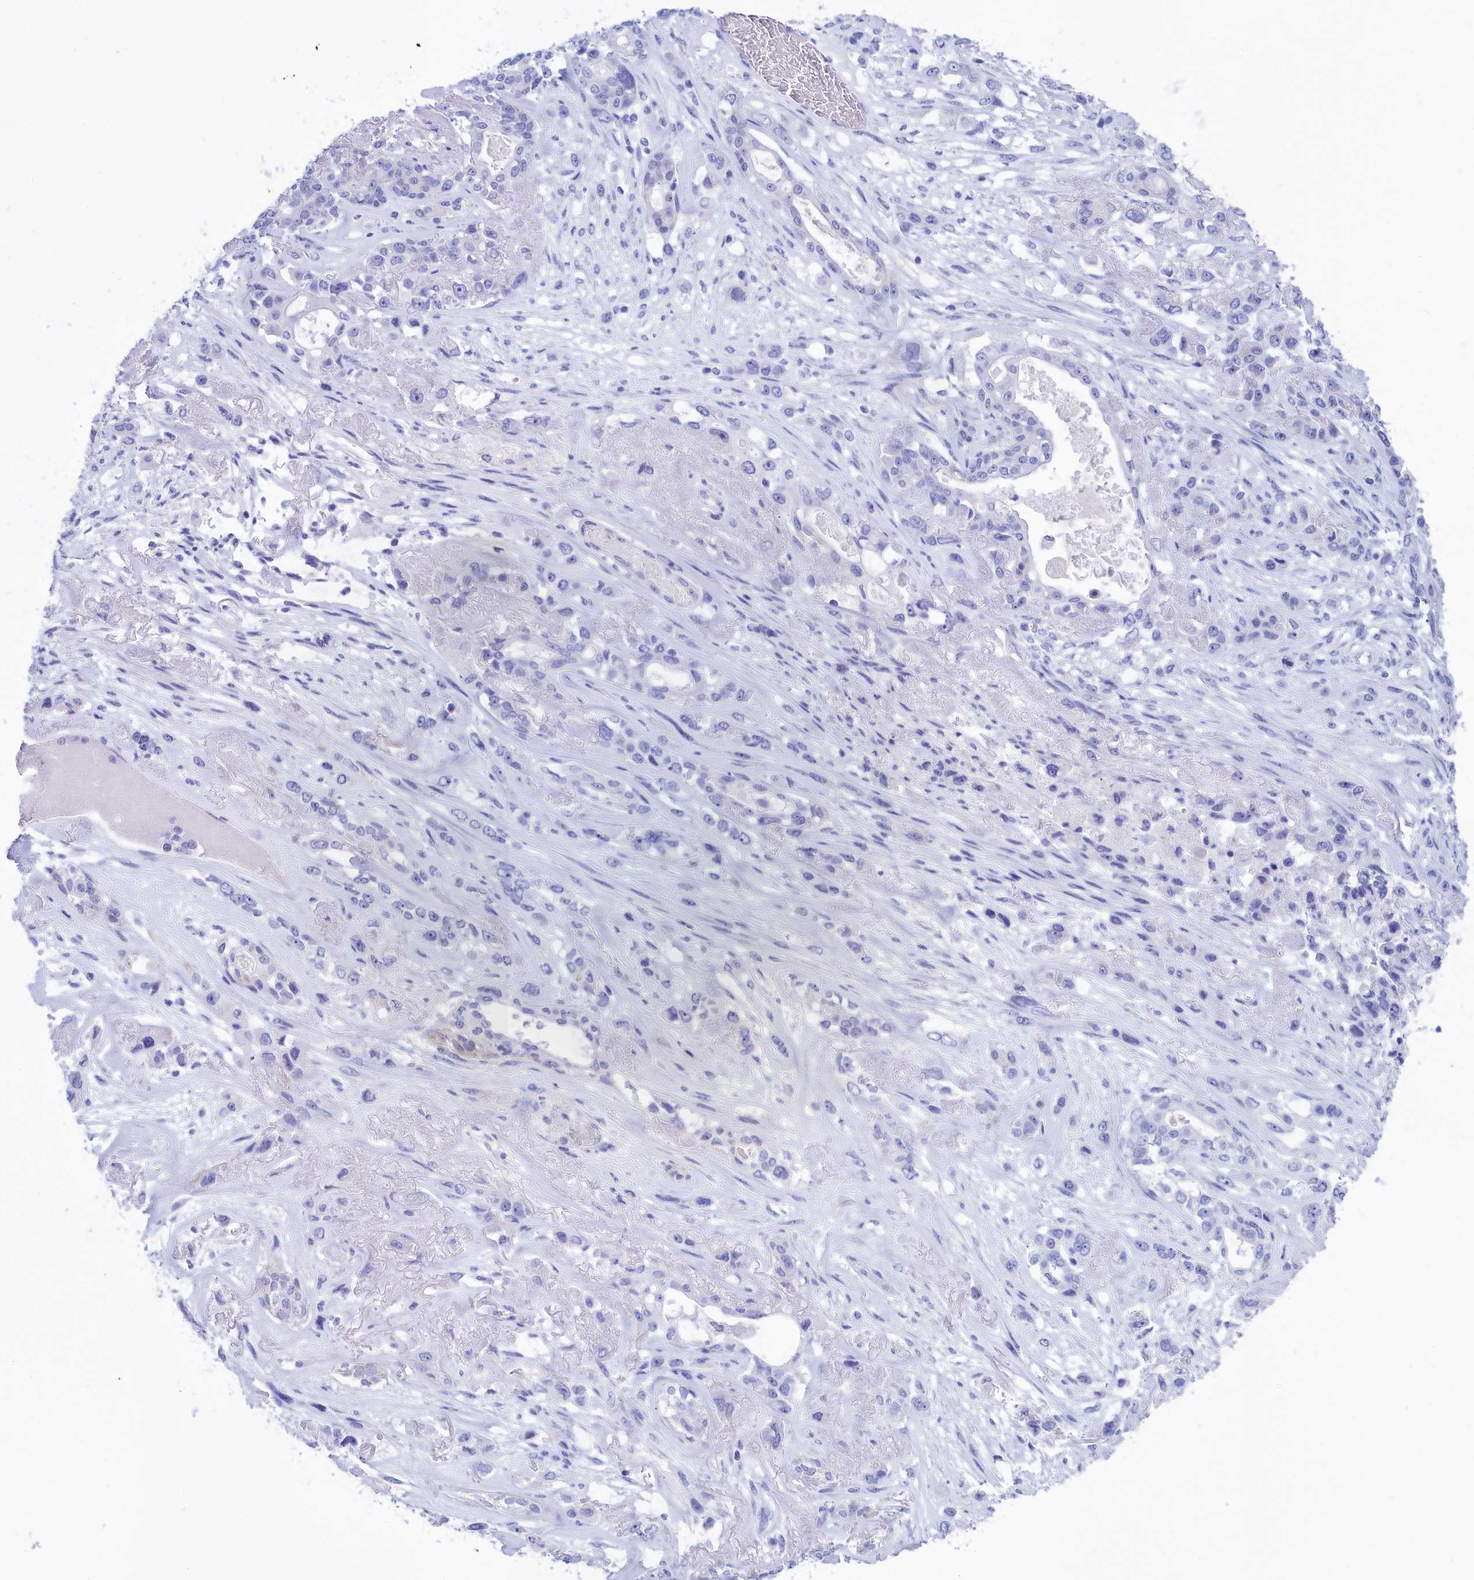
{"staining": {"intensity": "negative", "quantity": "none", "location": "none"}, "tissue": "lung cancer", "cell_type": "Tumor cells", "image_type": "cancer", "snomed": [{"axis": "morphology", "description": "Squamous cell carcinoma, NOS"}, {"axis": "topography", "description": "Lung"}], "caption": "Protein analysis of lung cancer demonstrates no significant staining in tumor cells.", "gene": "PRDM12", "patient": {"sex": "female", "age": 70}}